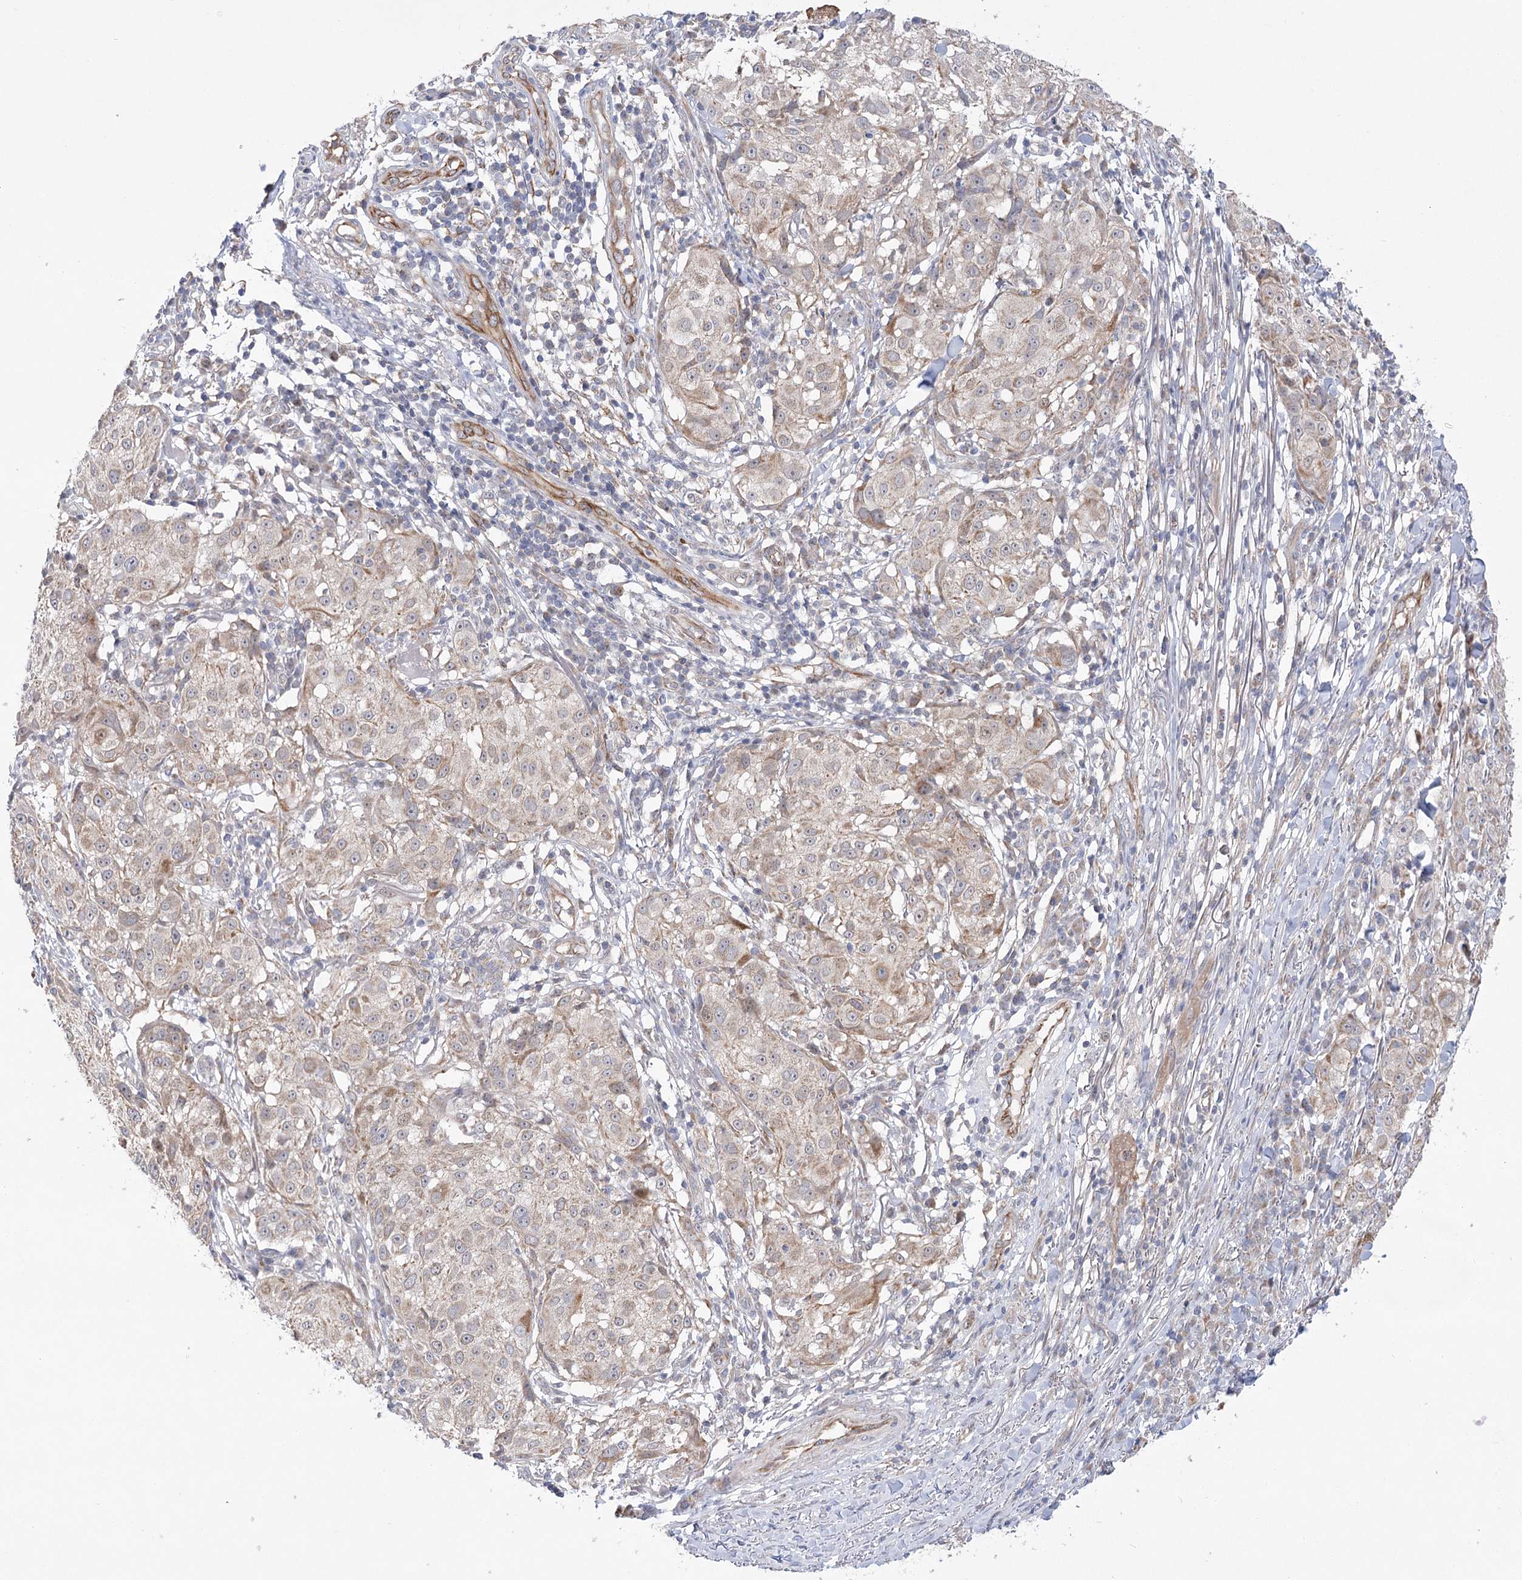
{"staining": {"intensity": "weak", "quantity": "25%-75%", "location": "cytoplasmic/membranous"}, "tissue": "melanoma", "cell_type": "Tumor cells", "image_type": "cancer", "snomed": [{"axis": "morphology", "description": "Necrosis, NOS"}, {"axis": "morphology", "description": "Malignant melanoma, NOS"}, {"axis": "topography", "description": "Skin"}], "caption": "Immunohistochemistry (IHC) (DAB) staining of malignant melanoma displays weak cytoplasmic/membranous protein positivity in approximately 25%-75% of tumor cells.", "gene": "ECHDC3", "patient": {"sex": "female", "age": 87}}